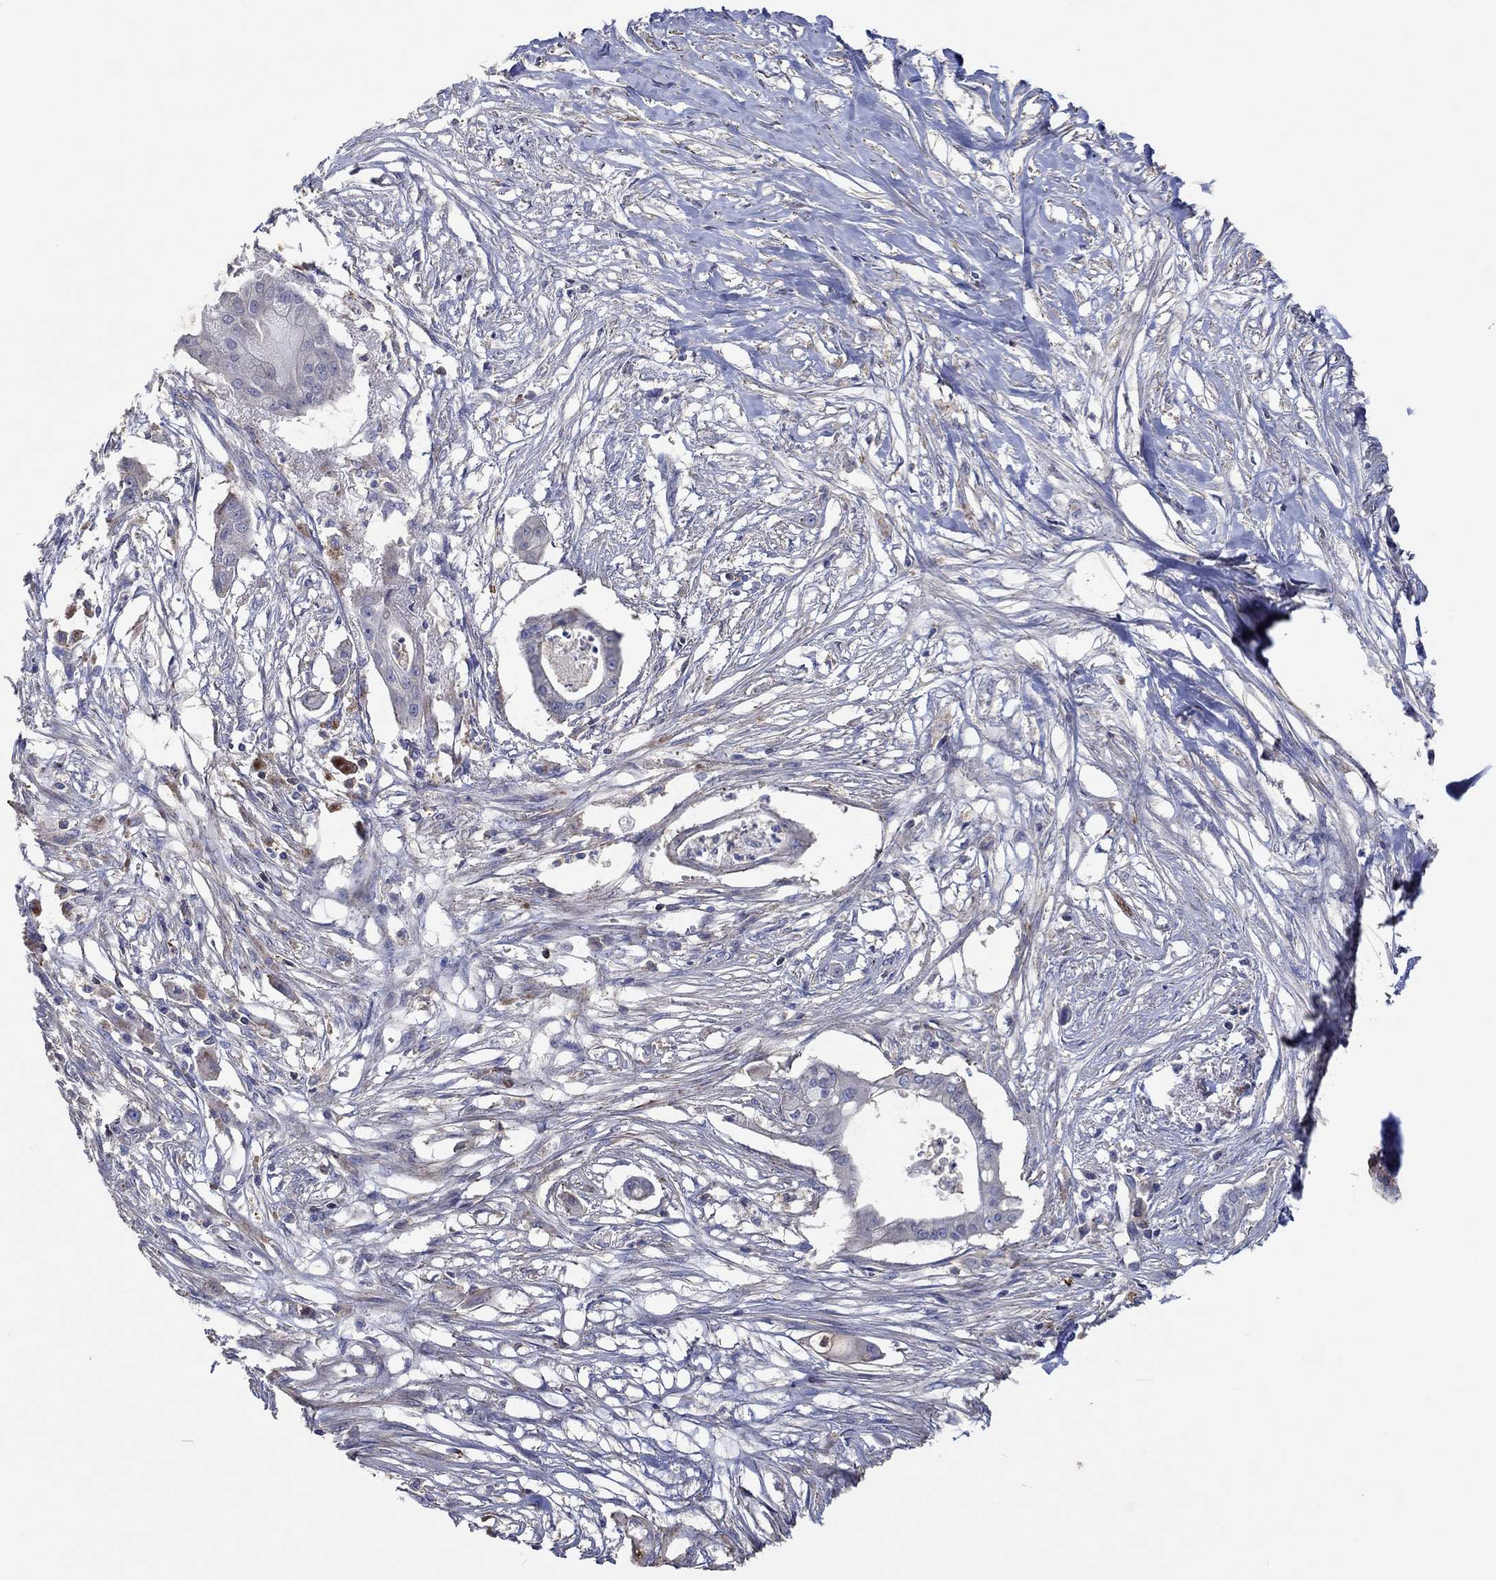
{"staining": {"intensity": "negative", "quantity": "none", "location": "none"}, "tissue": "pancreatic cancer", "cell_type": "Tumor cells", "image_type": "cancer", "snomed": [{"axis": "morphology", "description": "Normal tissue, NOS"}, {"axis": "morphology", "description": "Adenocarcinoma, NOS"}, {"axis": "topography", "description": "Pancreas"}], "caption": "DAB immunohistochemical staining of human pancreatic cancer displays no significant positivity in tumor cells. Brightfield microscopy of immunohistochemistry (IHC) stained with DAB (3,3'-diaminobenzidine) (brown) and hematoxylin (blue), captured at high magnification.", "gene": "TNFAIP8L3", "patient": {"sex": "female", "age": 58}}